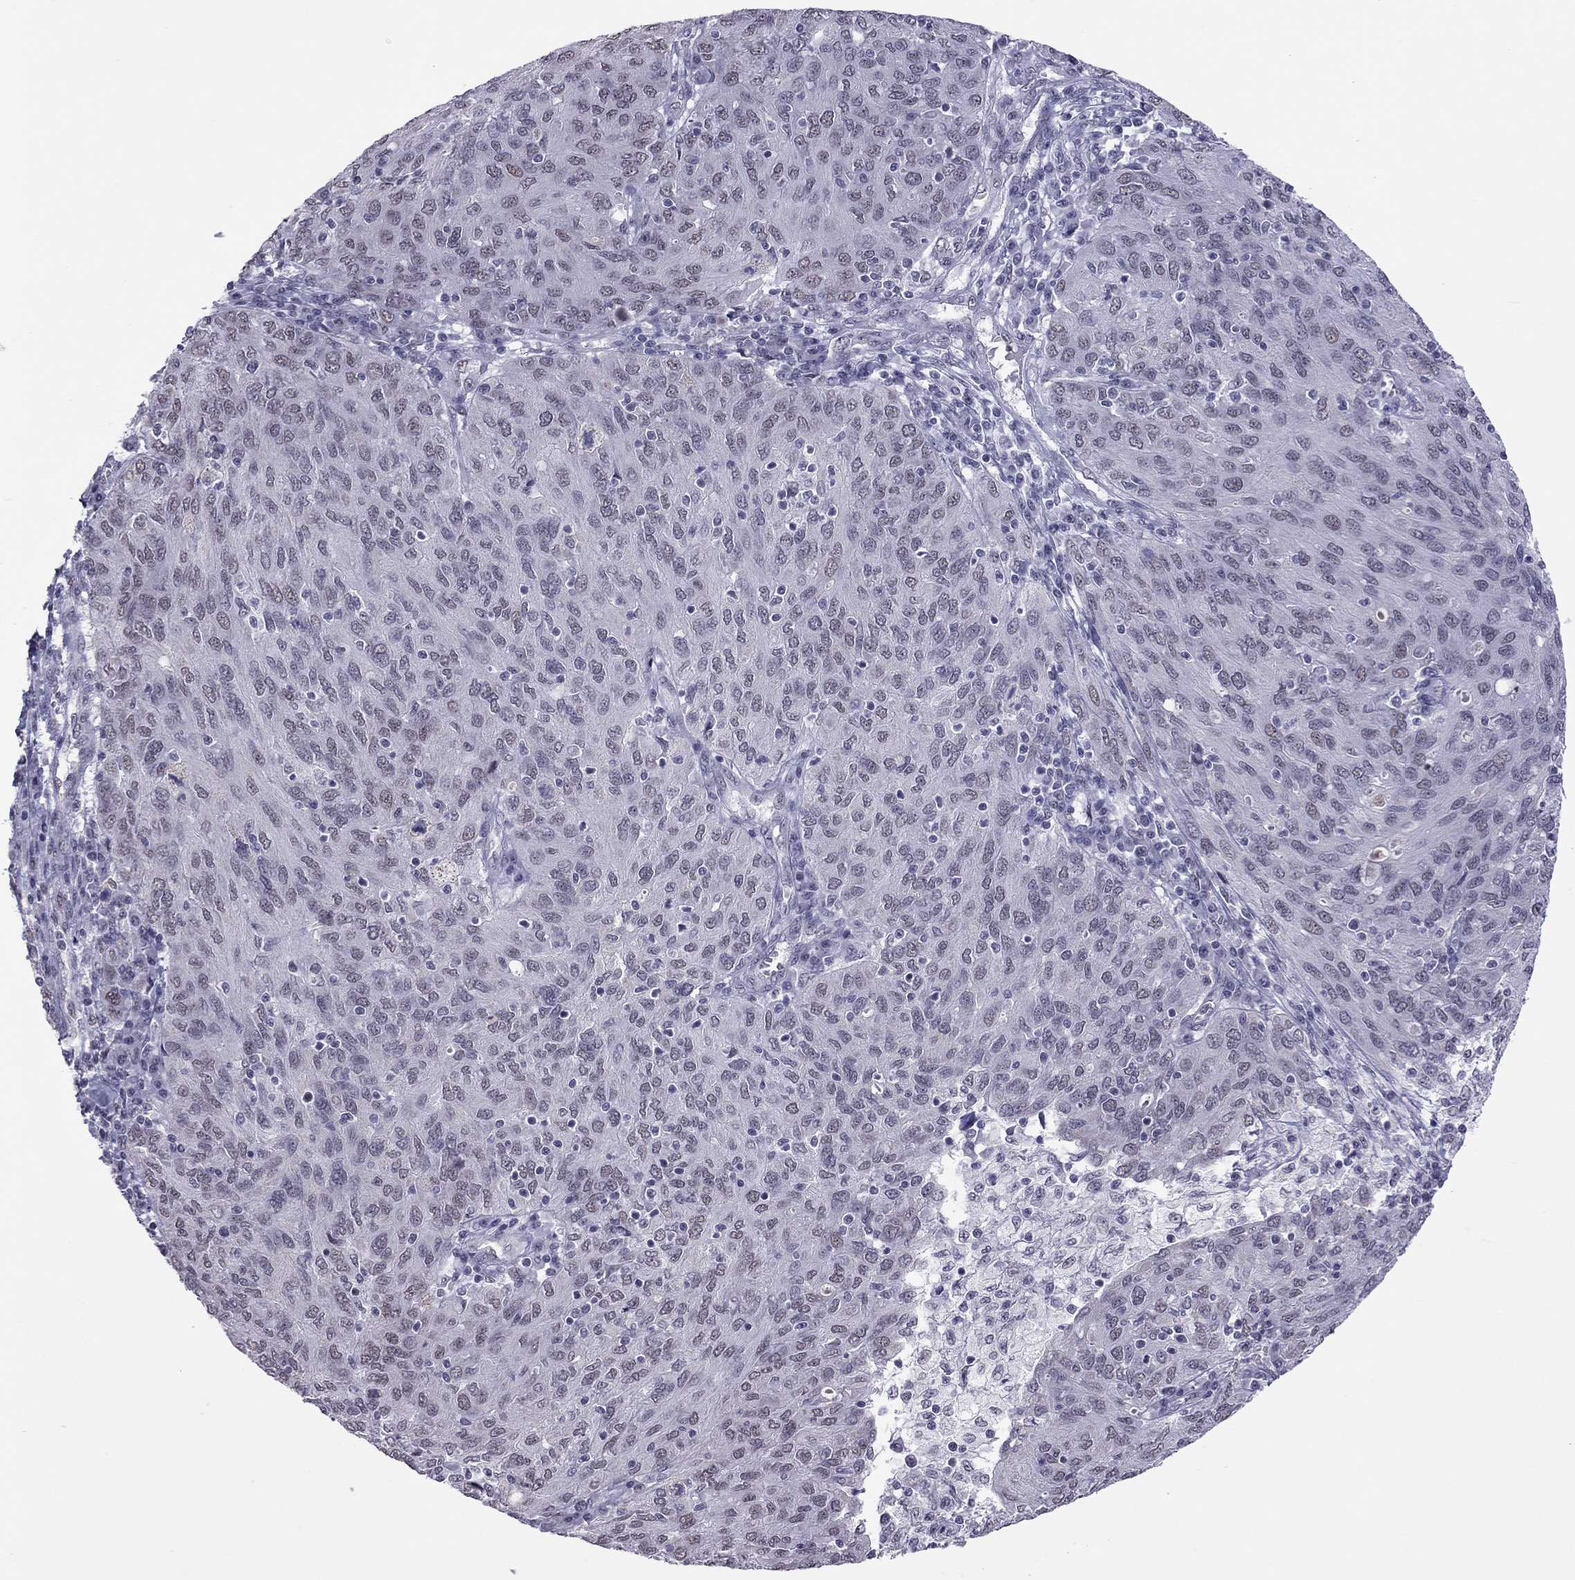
{"staining": {"intensity": "negative", "quantity": "none", "location": "none"}, "tissue": "ovarian cancer", "cell_type": "Tumor cells", "image_type": "cancer", "snomed": [{"axis": "morphology", "description": "Carcinoma, endometroid"}, {"axis": "topography", "description": "Ovary"}], "caption": "This photomicrograph is of ovarian cancer (endometroid carcinoma) stained with immunohistochemistry to label a protein in brown with the nuclei are counter-stained blue. There is no staining in tumor cells. (Stains: DAB IHC with hematoxylin counter stain, Microscopy: brightfield microscopy at high magnification).", "gene": "PPP1R3A", "patient": {"sex": "female", "age": 50}}